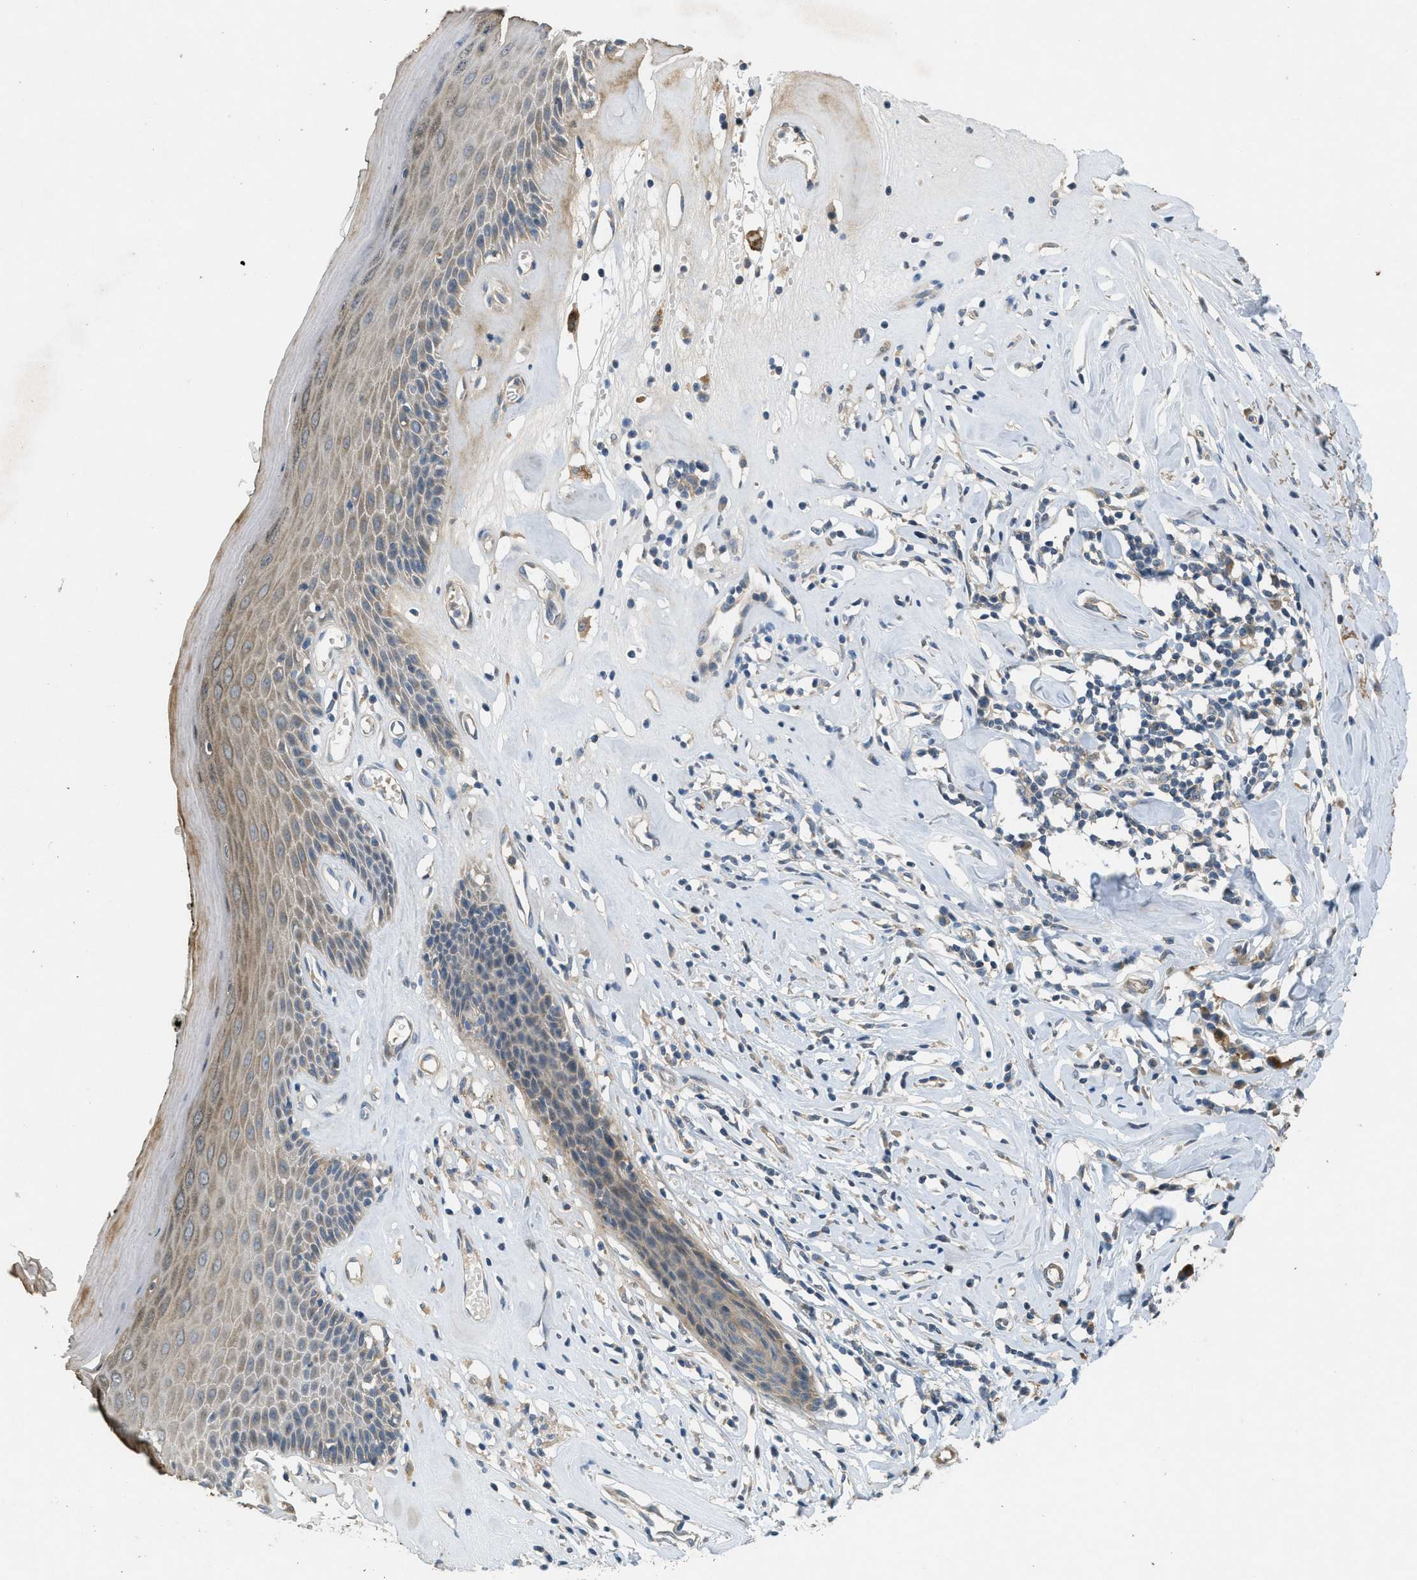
{"staining": {"intensity": "moderate", "quantity": ">75%", "location": "cytoplasmic/membranous"}, "tissue": "skin", "cell_type": "Epidermal cells", "image_type": "normal", "snomed": [{"axis": "morphology", "description": "Normal tissue, NOS"}, {"axis": "morphology", "description": "Inflammation, NOS"}, {"axis": "topography", "description": "Vulva"}], "caption": "An image of skin stained for a protein shows moderate cytoplasmic/membranous brown staining in epidermal cells. The staining was performed using DAB (3,3'-diaminobenzidine), with brown indicating positive protein expression. Nuclei are stained blue with hematoxylin.", "gene": "ADCY6", "patient": {"sex": "female", "age": 84}}